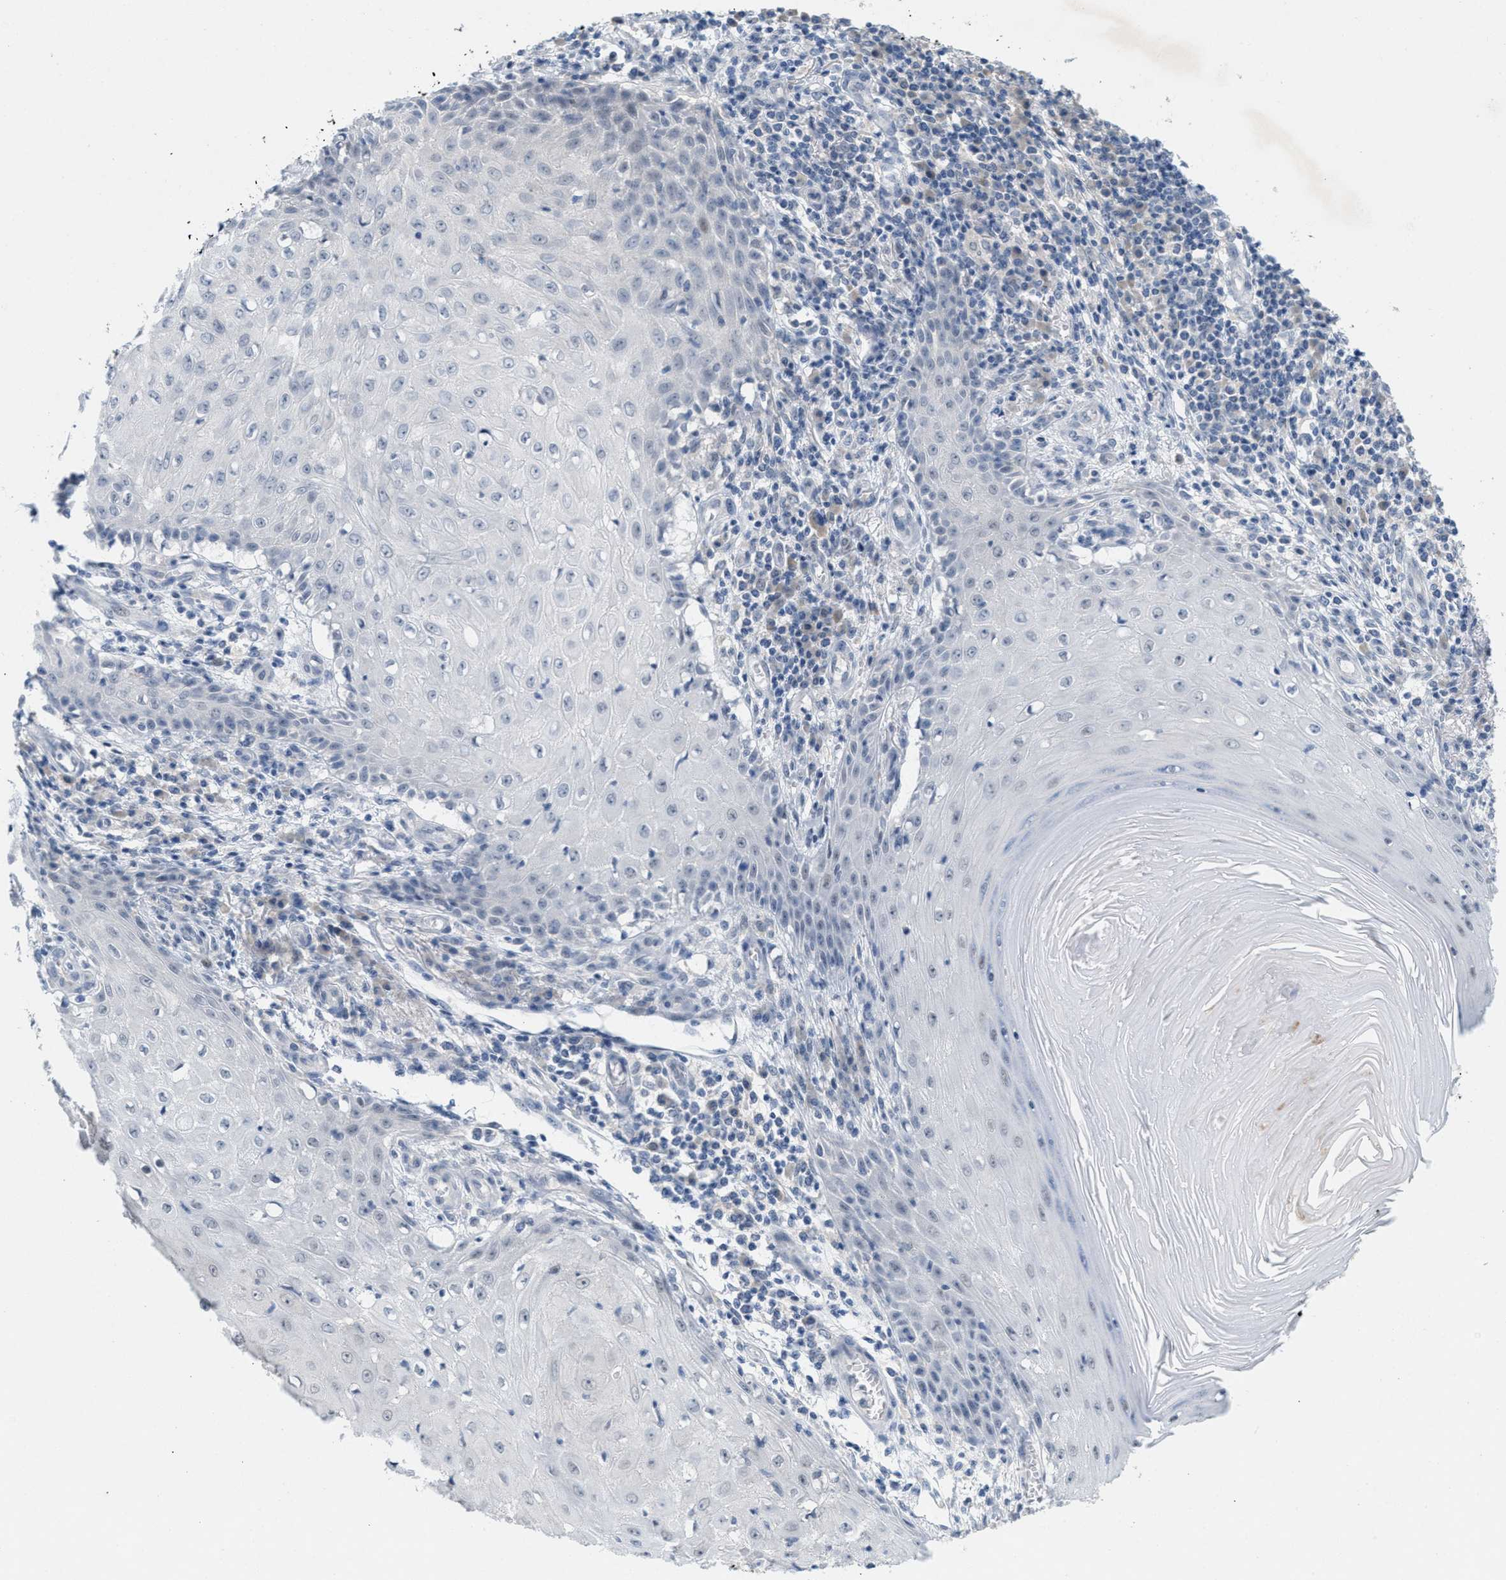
{"staining": {"intensity": "weak", "quantity": "<25%", "location": "nuclear"}, "tissue": "skin cancer", "cell_type": "Tumor cells", "image_type": "cancer", "snomed": [{"axis": "morphology", "description": "Squamous cell carcinoma, NOS"}, {"axis": "topography", "description": "Skin"}], "caption": "Protein analysis of skin cancer (squamous cell carcinoma) reveals no significant expression in tumor cells.", "gene": "WIPI2", "patient": {"sex": "female", "age": 73}}